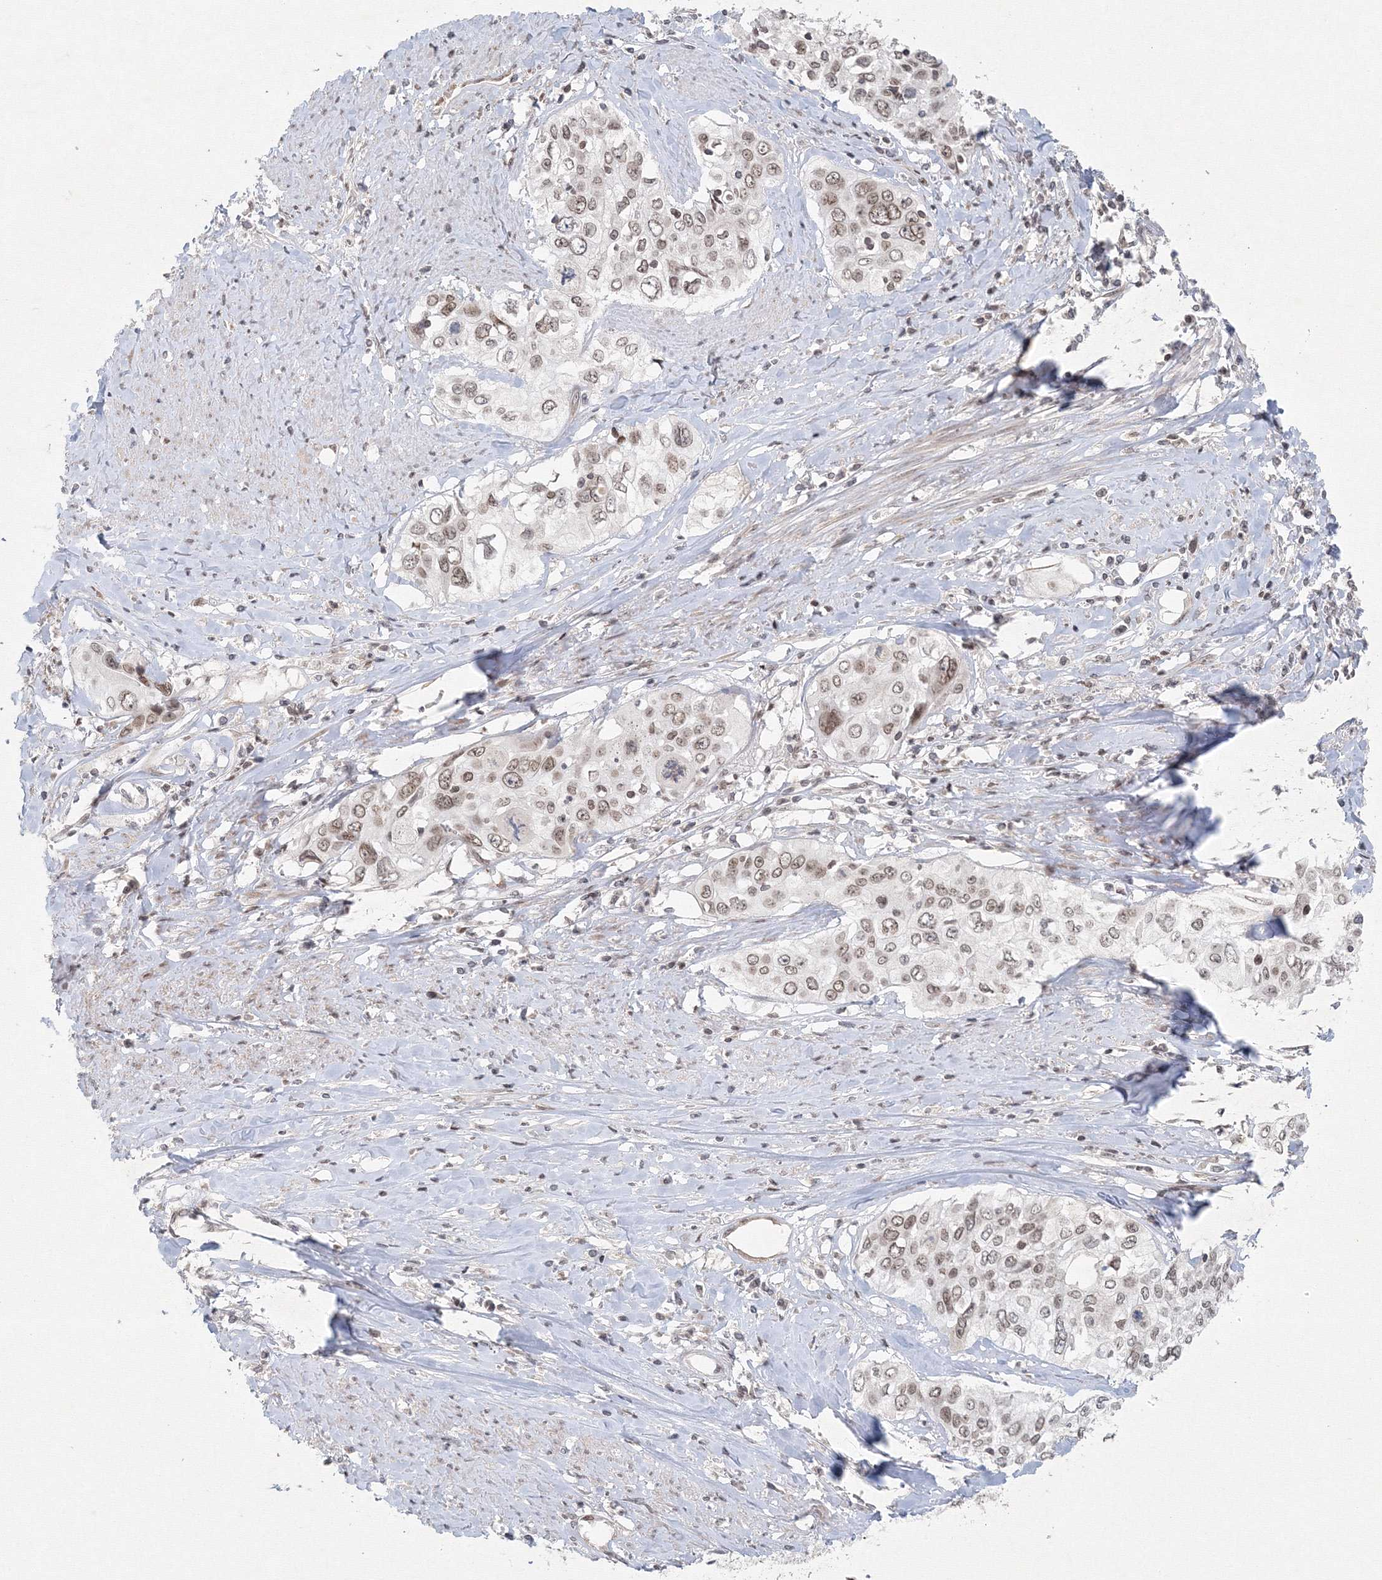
{"staining": {"intensity": "weak", "quantity": "25%-75%", "location": "nuclear"}, "tissue": "cervical cancer", "cell_type": "Tumor cells", "image_type": "cancer", "snomed": [{"axis": "morphology", "description": "Squamous cell carcinoma, NOS"}, {"axis": "topography", "description": "Cervix"}], "caption": "Protein expression analysis of cervical squamous cell carcinoma shows weak nuclear staining in approximately 25%-75% of tumor cells.", "gene": "KIF4A", "patient": {"sex": "female", "age": 31}}